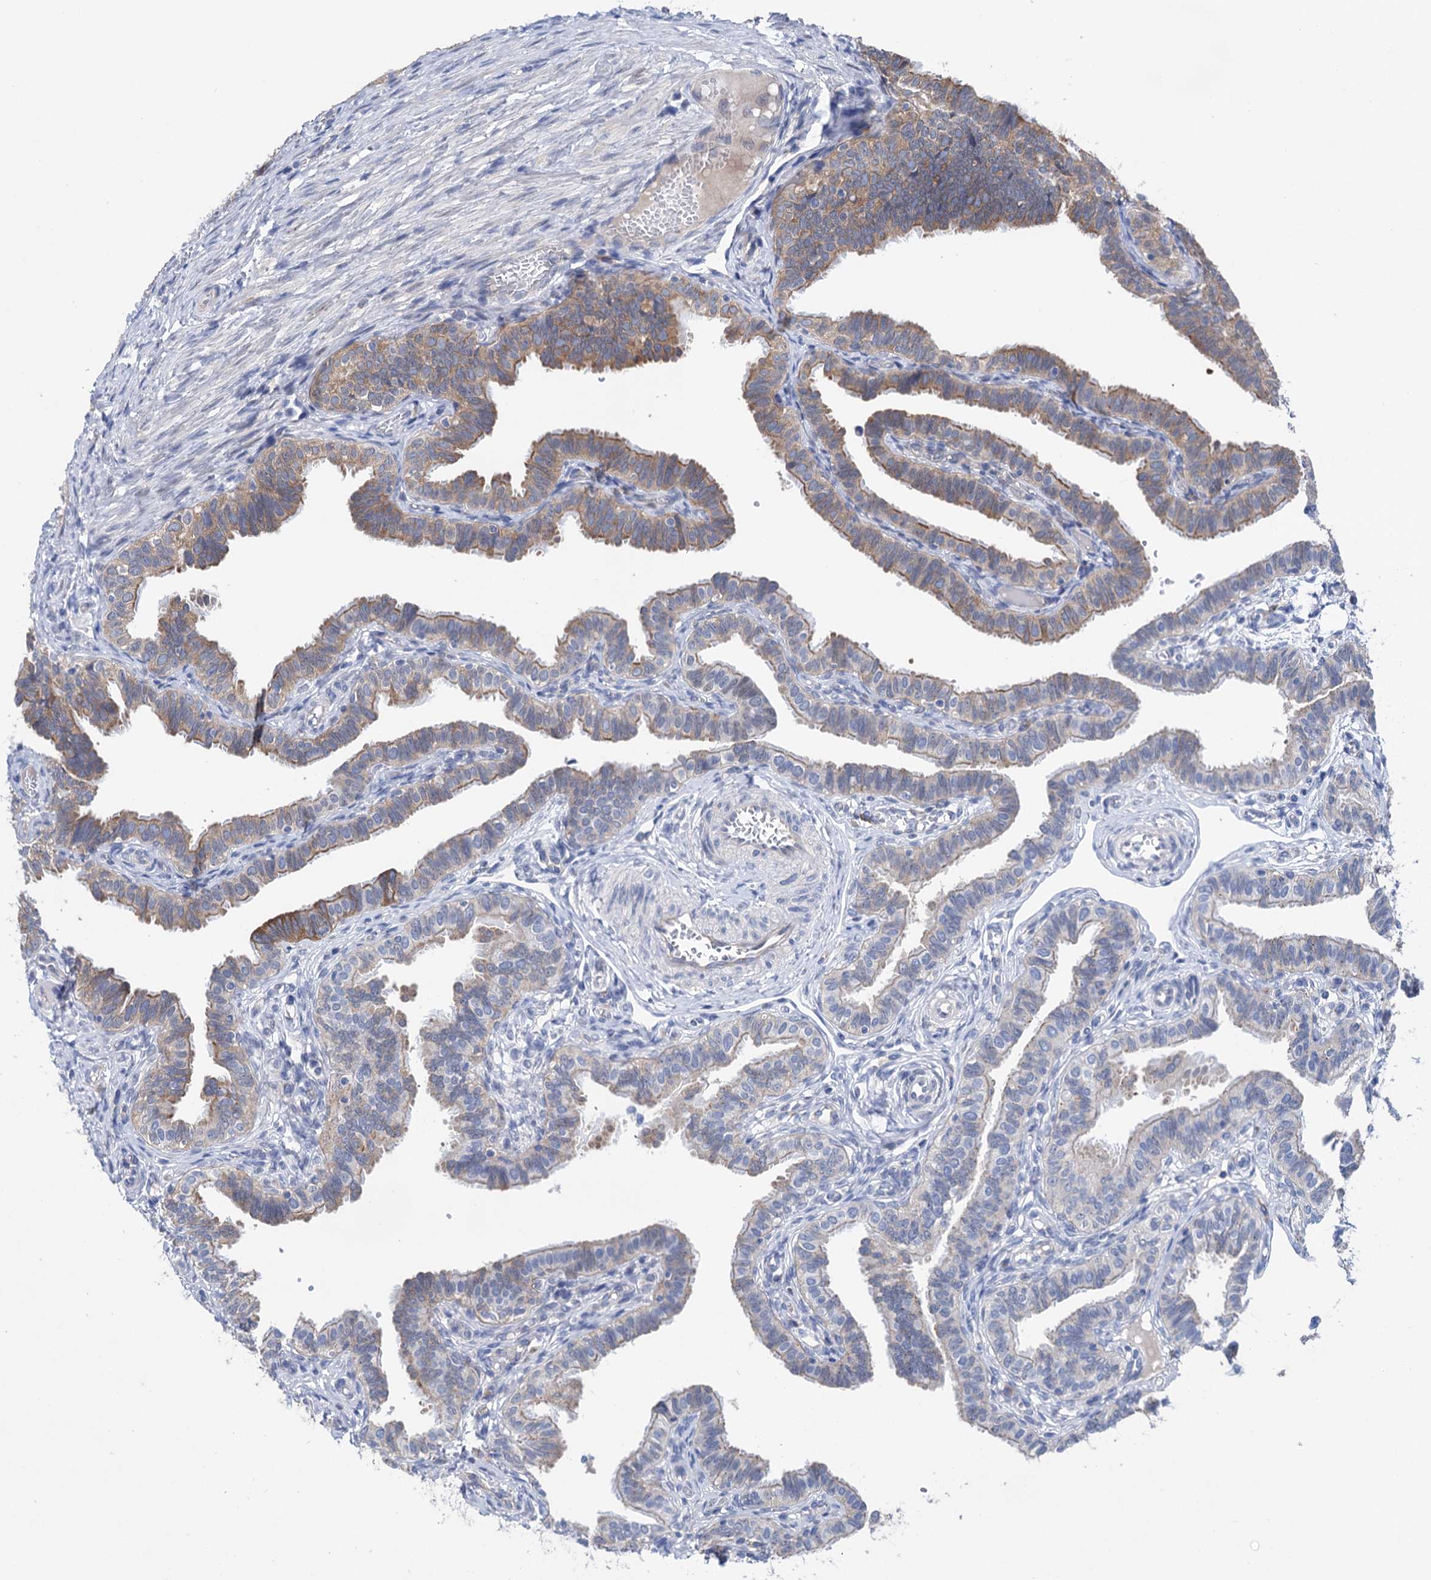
{"staining": {"intensity": "moderate", "quantity": "25%-75%", "location": "cytoplasmic/membranous"}, "tissue": "fallopian tube", "cell_type": "Glandular cells", "image_type": "normal", "snomed": [{"axis": "morphology", "description": "Normal tissue, NOS"}, {"axis": "topography", "description": "Fallopian tube"}], "caption": "Protein staining of benign fallopian tube reveals moderate cytoplasmic/membranous staining in approximately 25%-75% of glandular cells. The staining was performed using DAB (3,3'-diaminobenzidine), with brown indicating positive protein expression. Nuclei are stained blue with hematoxylin.", "gene": "ZNRD2", "patient": {"sex": "female", "age": 39}}